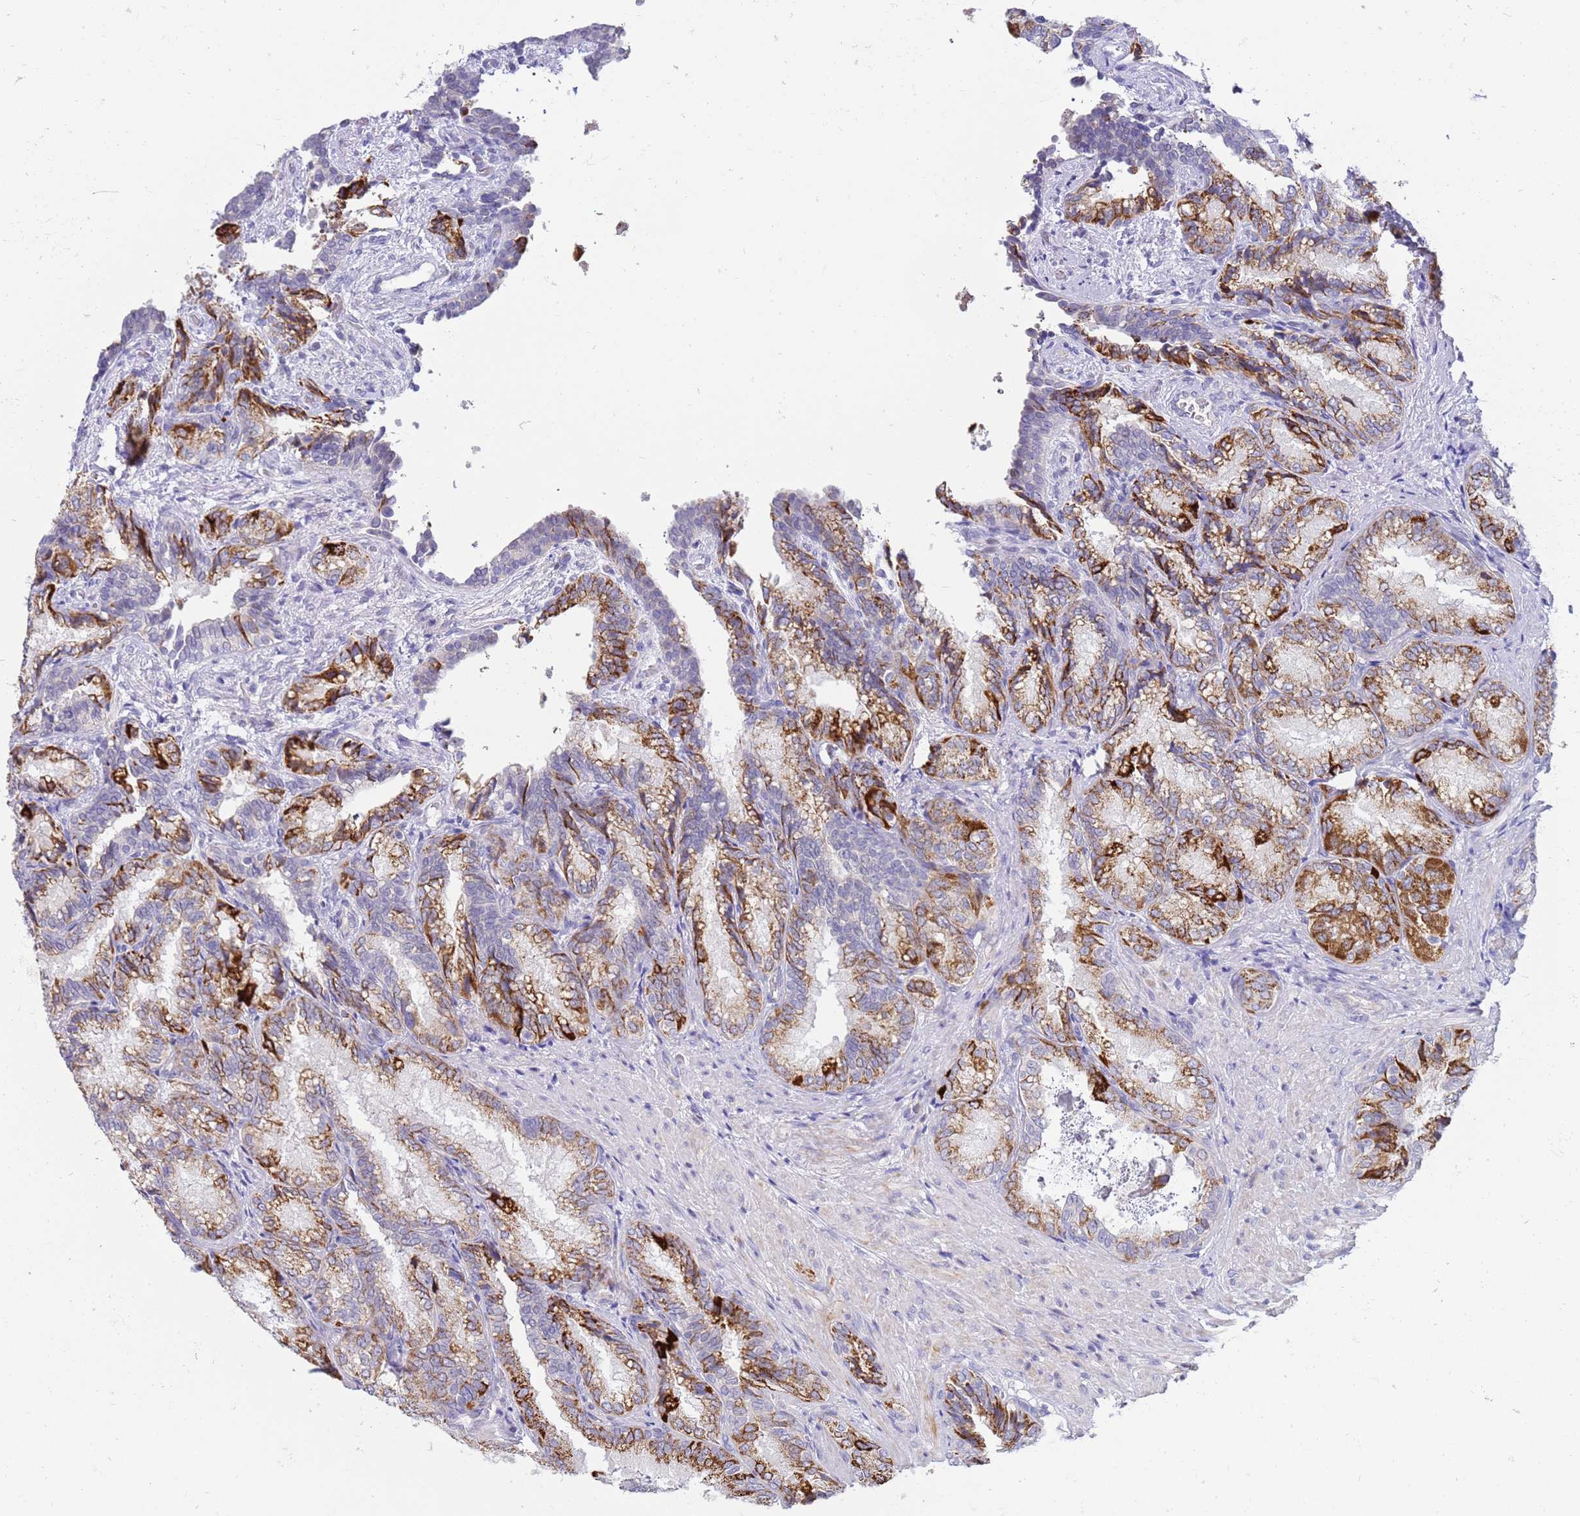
{"staining": {"intensity": "moderate", "quantity": "25%-75%", "location": "cytoplasmic/membranous"}, "tissue": "seminal vesicle", "cell_type": "Glandular cells", "image_type": "normal", "snomed": [{"axis": "morphology", "description": "Normal tissue, NOS"}, {"axis": "topography", "description": "Seminal veicle"}], "caption": "DAB immunohistochemical staining of unremarkable seminal vesicle displays moderate cytoplasmic/membranous protein staining in about 25%-75% of glandular cells.", "gene": "STK25", "patient": {"sex": "male", "age": 58}}